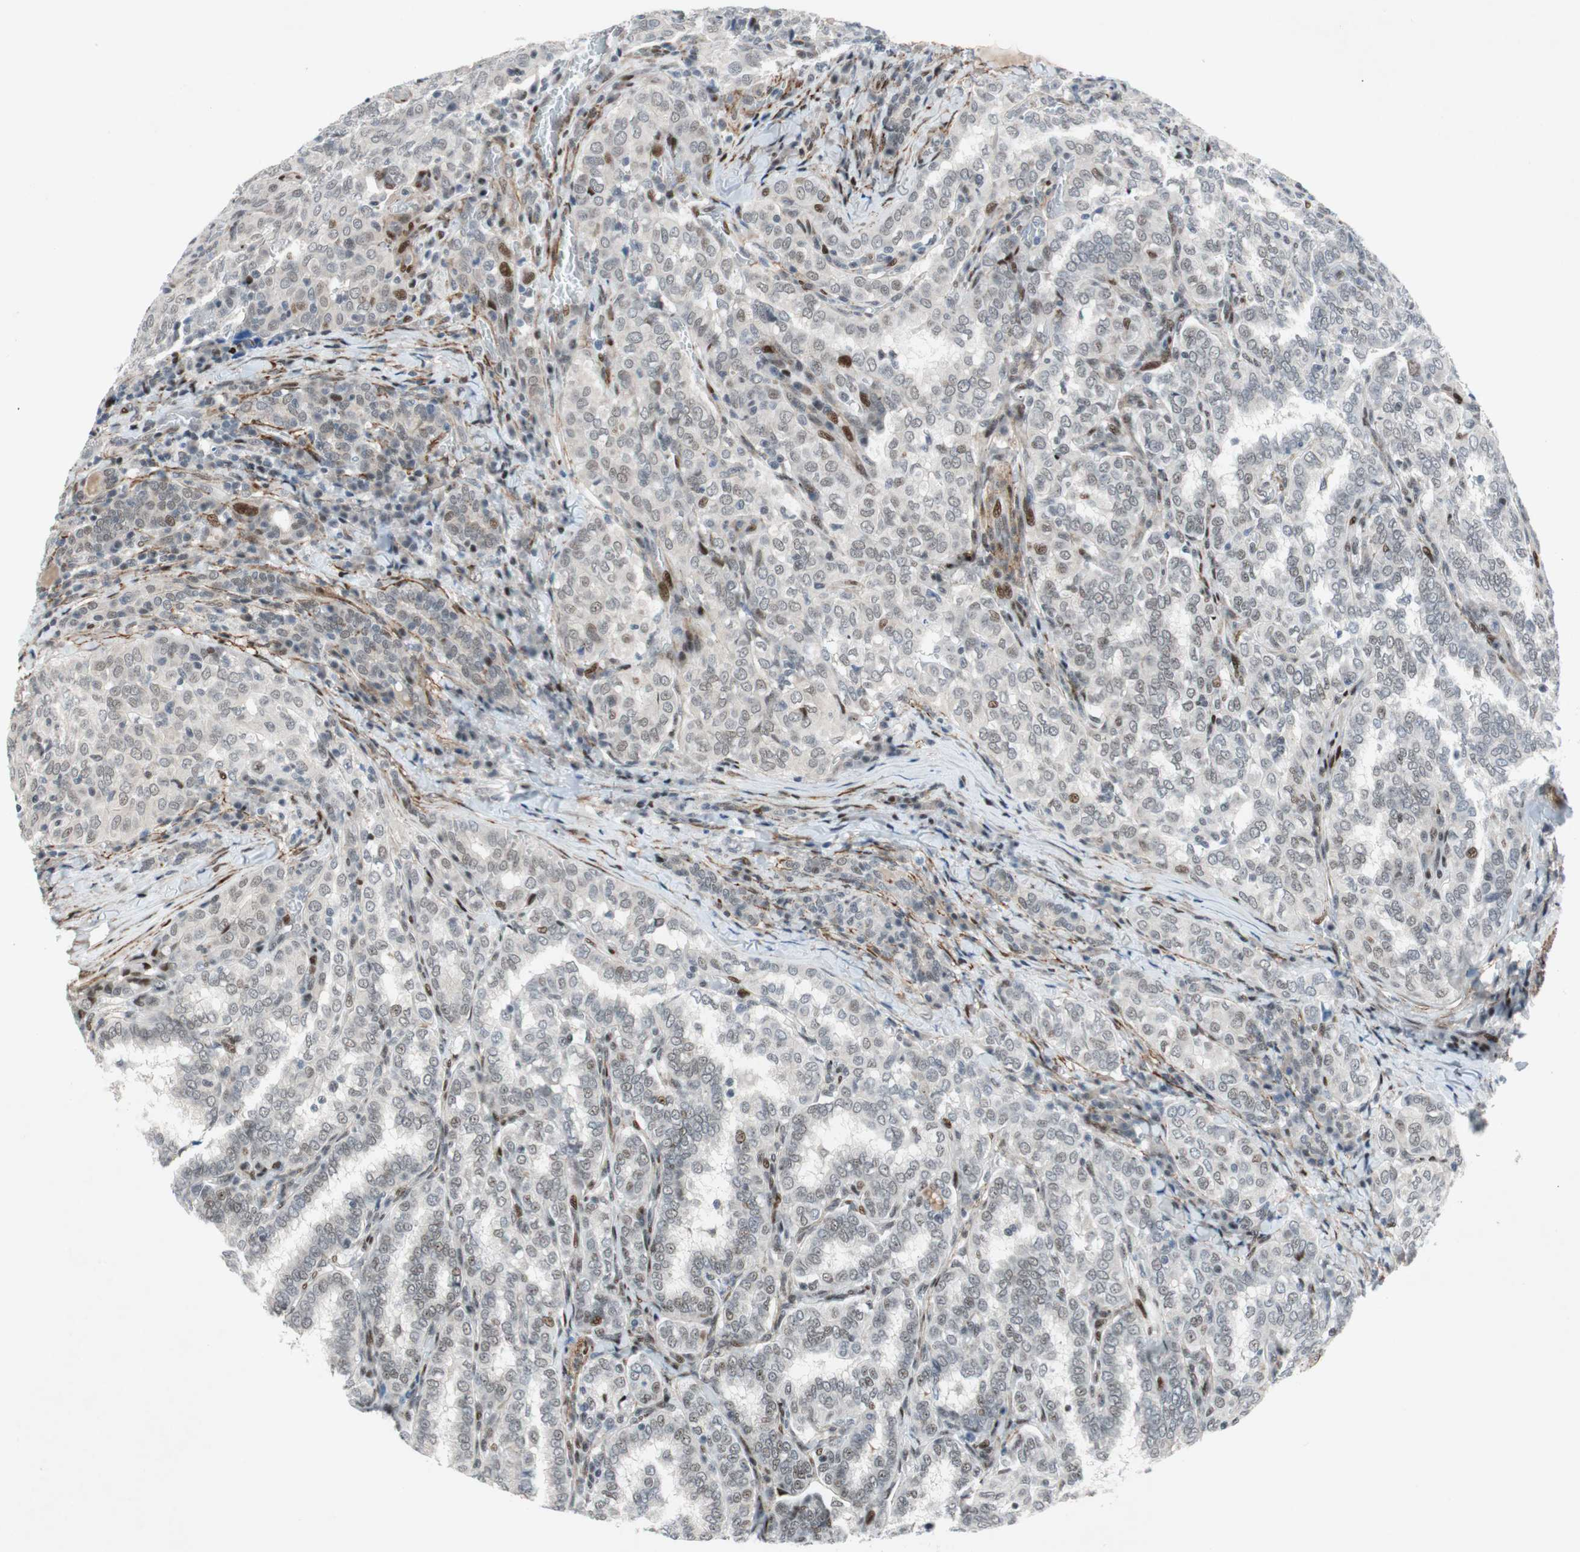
{"staining": {"intensity": "moderate", "quantity": "<25%", "location": "nuclear"}, "tissue": "thyroid cancer", "cell_type": "Tumor cells", "image_type": "cancer", "snomed": [{"axis": "morphology", "description": "Papillary adenocarcinoma, NOS"}, {"axis": "topography", "description": "Thyroid gland"}], "caption": "Moderate nuclear protein staining is present in approximately <25% of tumor cells in thyroid cancer. The staining was performed using DAB to visualize the protein expression in brown, while the nuclei were stained in blue with hematoxylin (Magnification: 20x).", "gene": "FBXO44", "patient": {"sex": "female", "age": 30}}